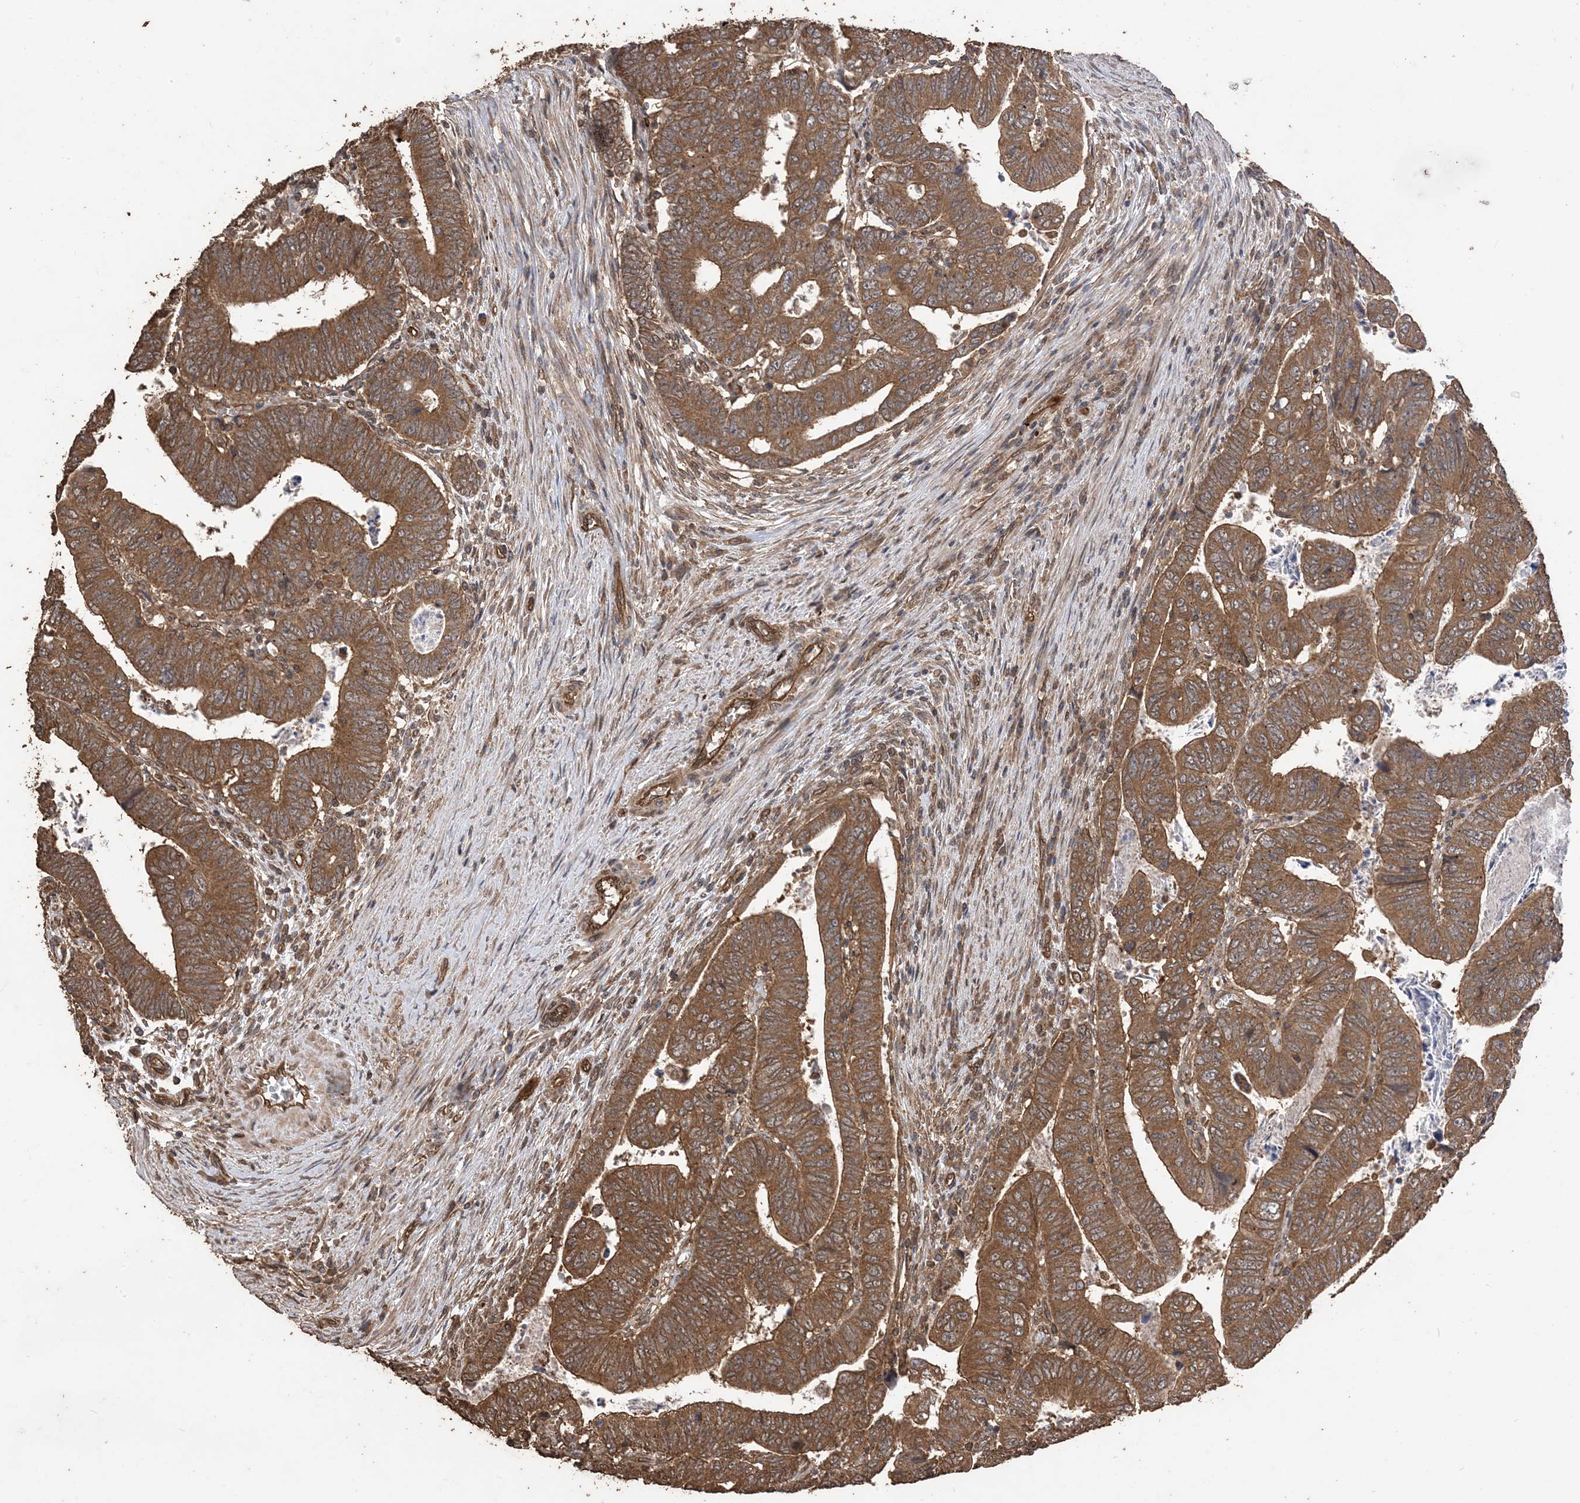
{"staining": {"intensity": "moderate", "quantity": ">75%", "location": "cytoplasmic/membranous"}, "tissue": "colorectal cancer", "cell_type": "Tumor cells", "image_type": "cancer", "snomed": [{"axis": "morphology", "description": "Normal tissue, NOS"}, {"axis": "morphology", "description": "Adenocarcinoma, NOS"}, {"axis": "topography", "description": "Rectum"}], "caption": "Adenocarcinoma (colorectal) stained for a protein displays moderate cytoplasmic/membranous positivity in tumor cells. (DAB (3,3'-diaminobenzidine) IHC, brown staining for protein, blue staining for nuclei).", "gene": "ZKSCAN5", "patient": {"sex": "female", "age": 65}}